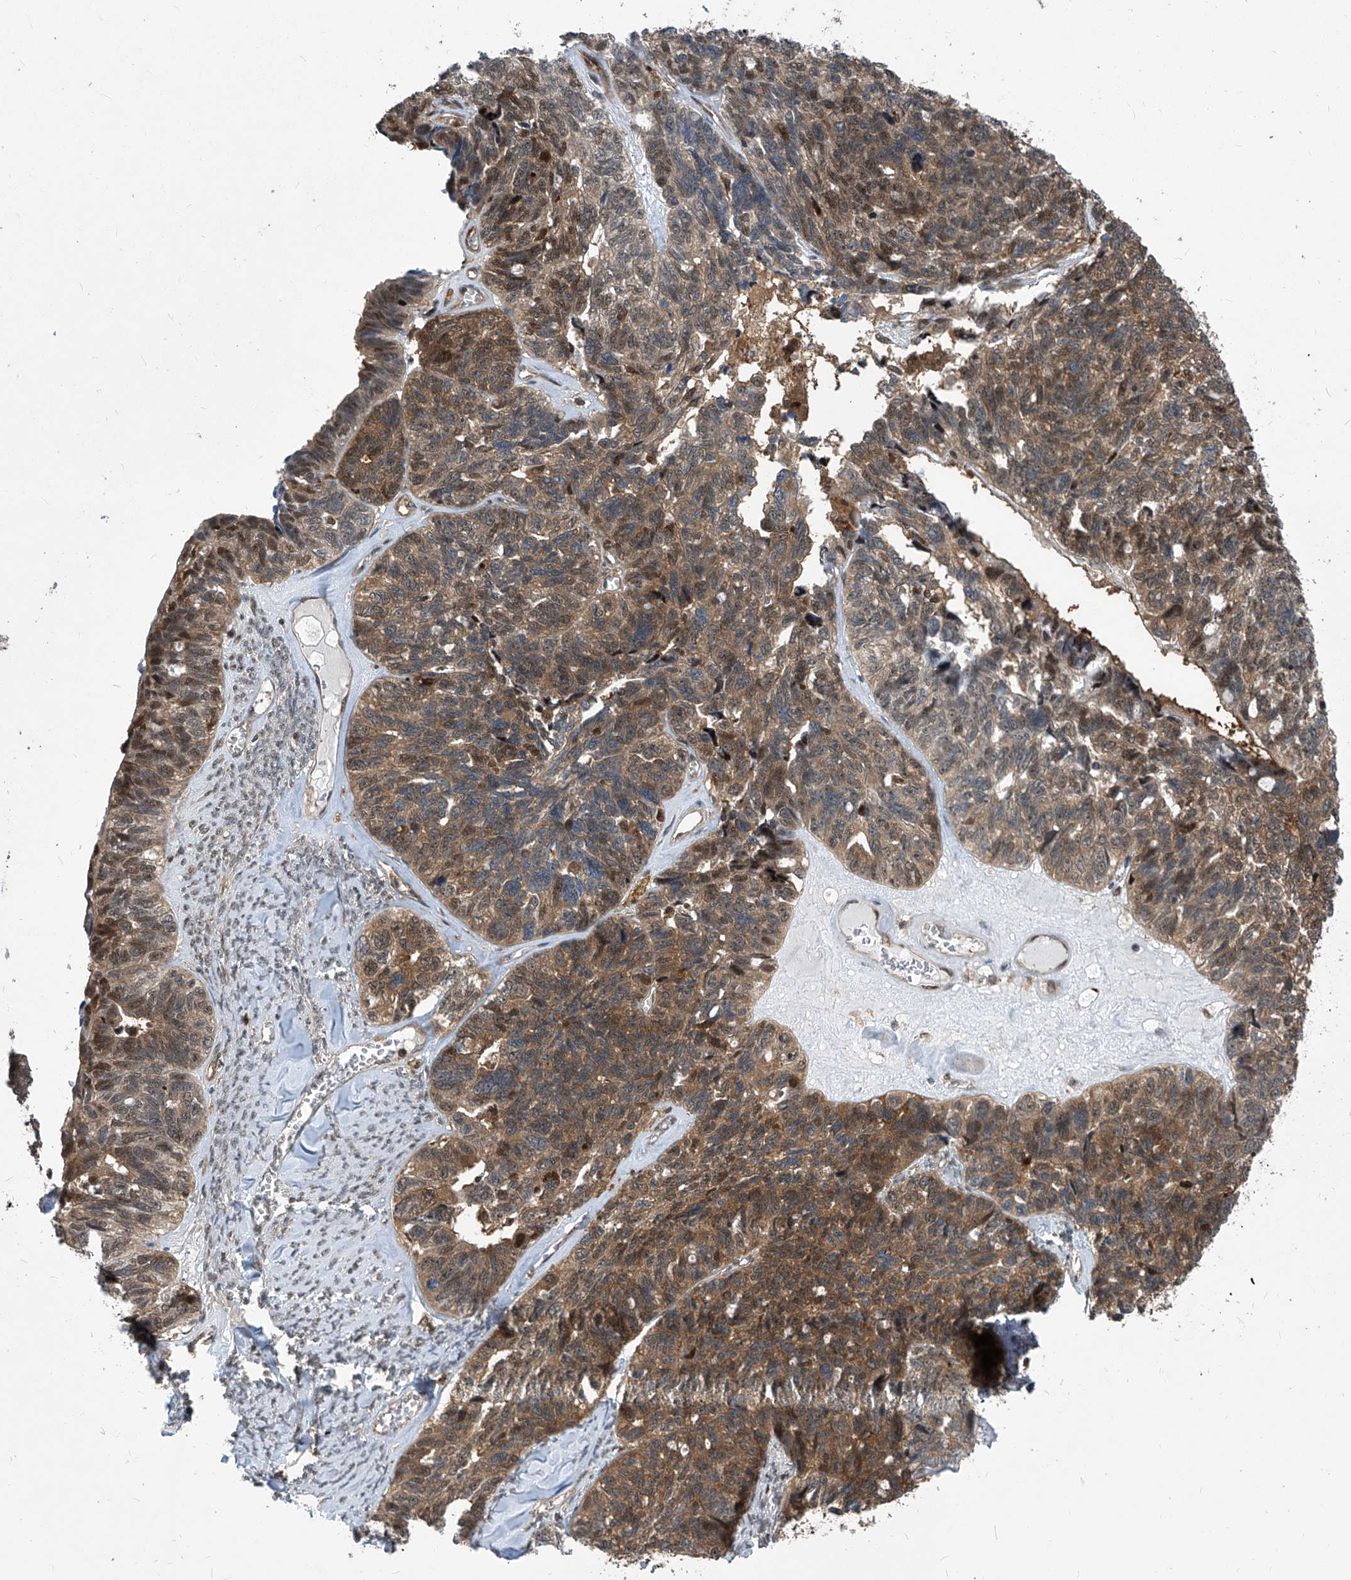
{"staining": {"intensity": "moderate", "quantity": ">75%", "location": "cytoplasmic/membranous,nuclear"}, "tissue": "ovarian cancer", "cell_type": "Tumor cells", "image_type": "cancer", "snomed": [{"axis": "morphology", "description": "Cystadenocarcinoma, serous, NOS"}, {"axis": "topography", "description": "Ovary"}], "caption": "This histopathology image reveals serous cystadenocarcinoma (ovarian) stained with immunohistochemistry to label a protein in brown. The cytoplasmic/membranous and nuclear of tumor cells show moderate positivity for the protein. Nuclei are counter-stained blue.", "gene": "PSMB1", "patient": {"sex": "female", "age": 79}}